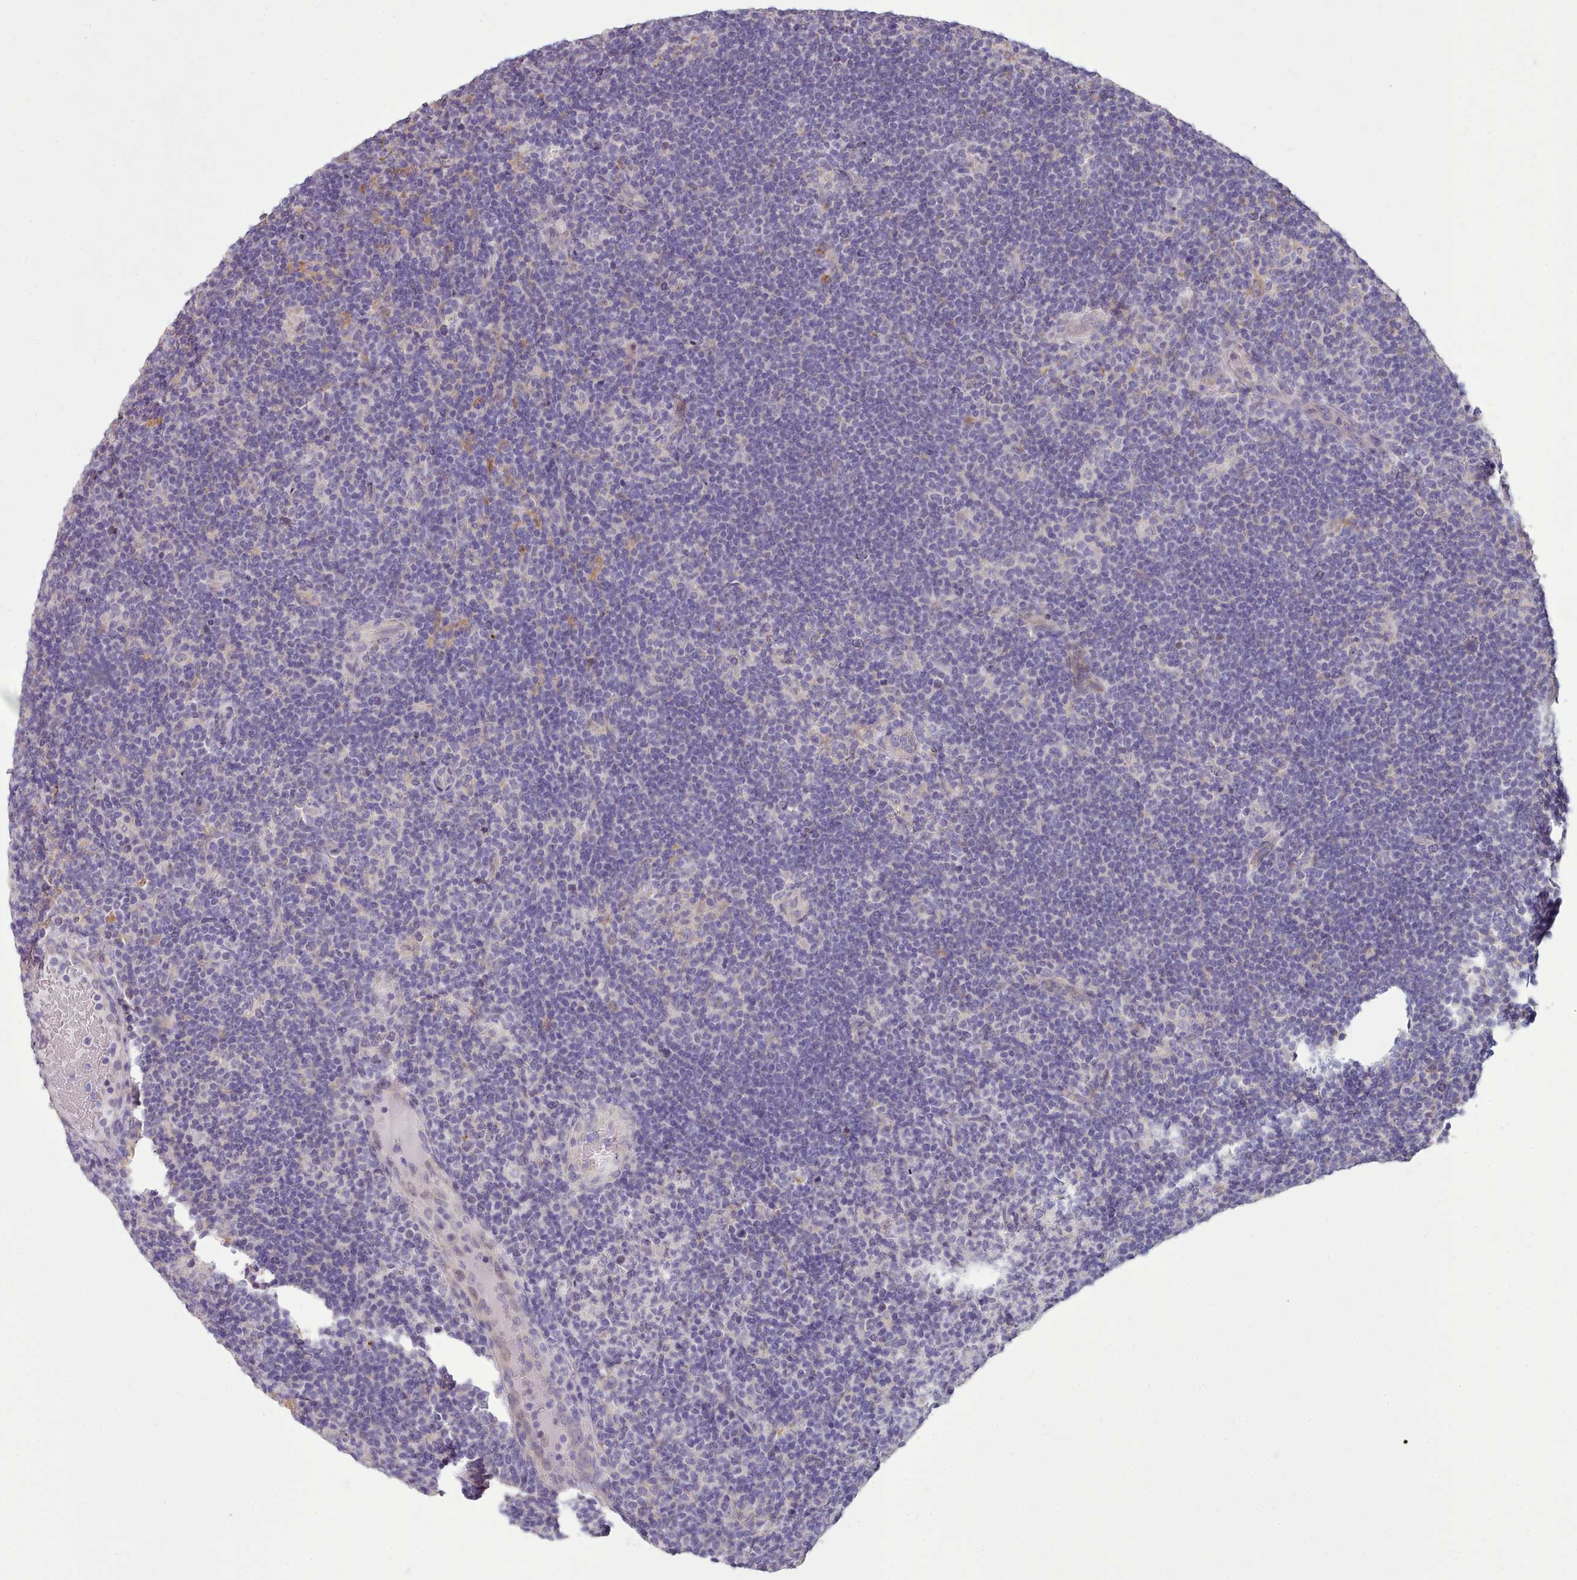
{"staining": {"intensity": "negative", "quantity": "none", "location": "none"}, "tissue": "lymphoma", "cell_type": "Tumor cells", "image_type": "cancer", "snomed": [{"axis": "morphology", "description": "Hodgkin's disease, NOS"}, {"axis": "topography", "description": "Lymph node"}], "caption": "Immunohistochemical staining of human Hodgkin's disease shows no significant expression in tumor cells. (Brightfield microscopy of DAB (3,3'-diaminobenzidine) IHC at high magnification).", "gene": "DPF1", "patient": {"sex": "female", "age": 57}}